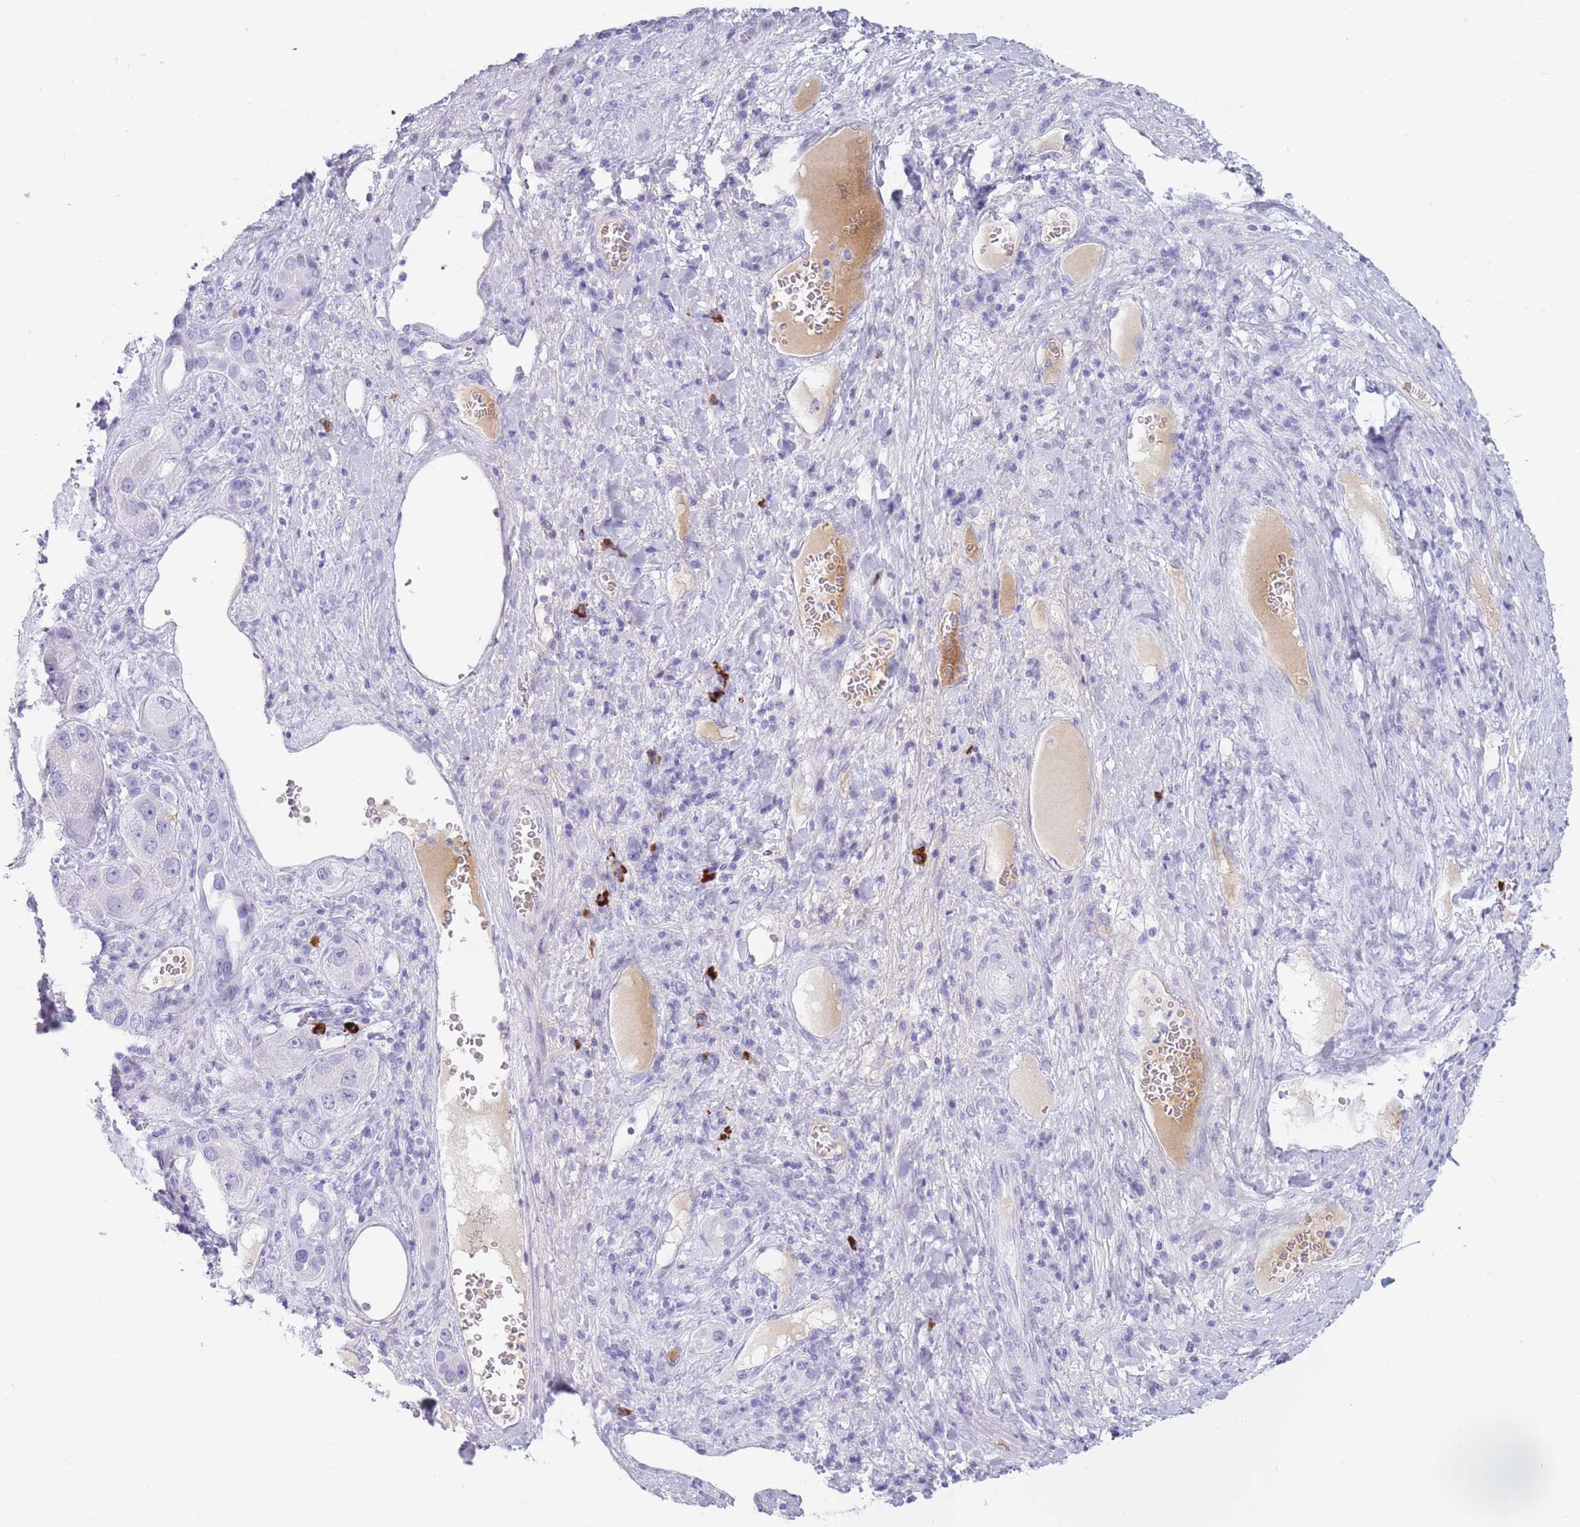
{"staining": {"intensity": "negative", "quantity": "none", "location": "none"}, "tissue": "liver cancer", "cell_type": "Tumor cells", "image_type": "cancer", "snomed": [{"axis": "morphology", "description": "Carcinoma, Hepatocellular, NOS"}, {"axis": "topography", "description": "Liver"}], "caption": "A micrograph of human liver cancer (hepatocellular carcinoma) is negative for staining in tumor cells.", "gene": "TNFSF11", "patient": {"sex": "female", "age": 73}}